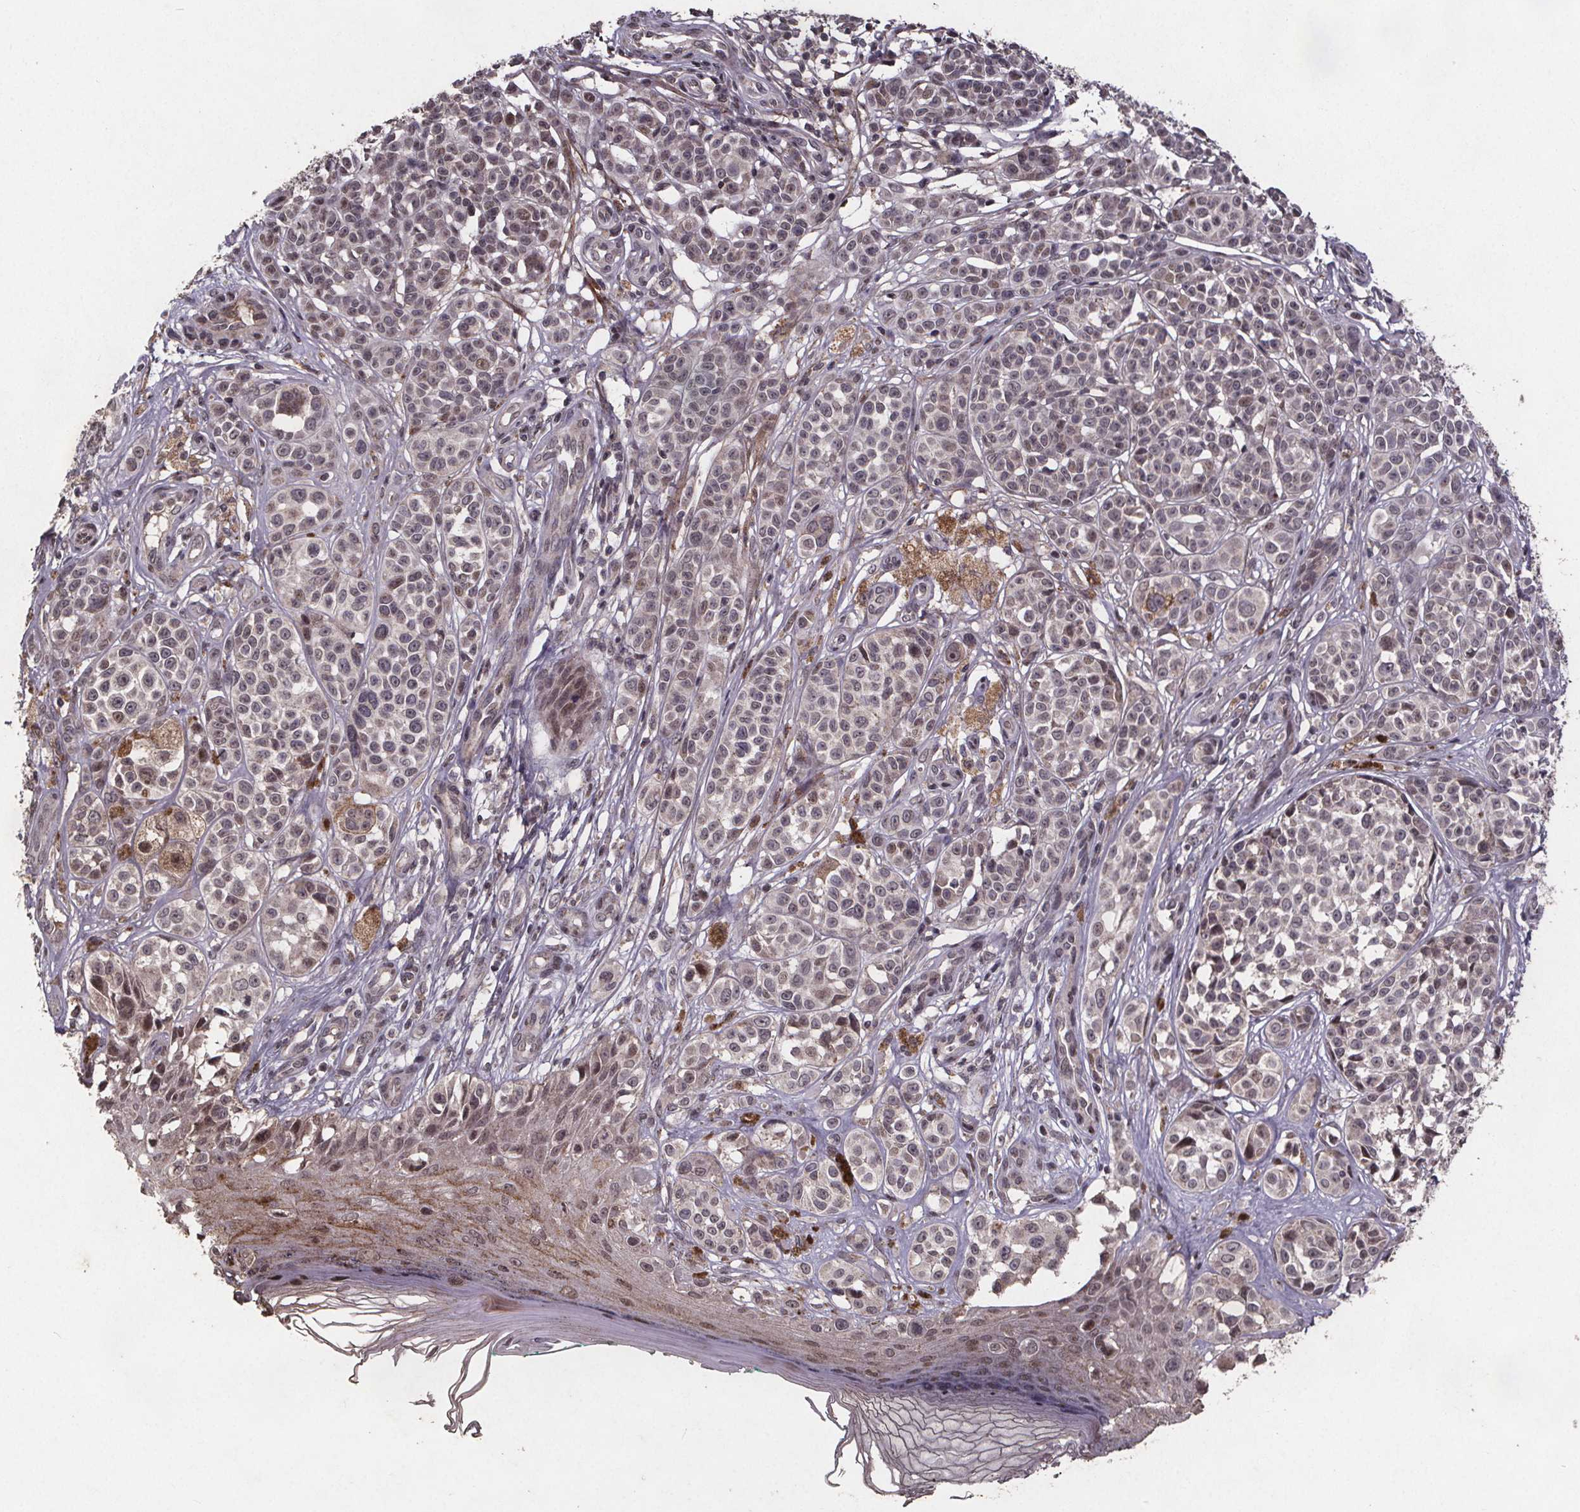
{"staining": {"intensity": "negative", "quantity": "none", "location": "none"}, "tissue": "melanoma", "cell_type": "Tumor cells", "image_type": "cancer", "snomed": [{"axis": "morphology", "description": "Malignant melanoma, NOS"}, {"axis": "topography", "description": "Skin"}], "caption": "Immunohistochemical staining of human melanoma reveals no significant expression in tumor cells. (Brightfield microscopy of DAB immunohistochemistry at high magnification).", "gene": "GPX3", "patient": {"sex": "female", "age": 90}}